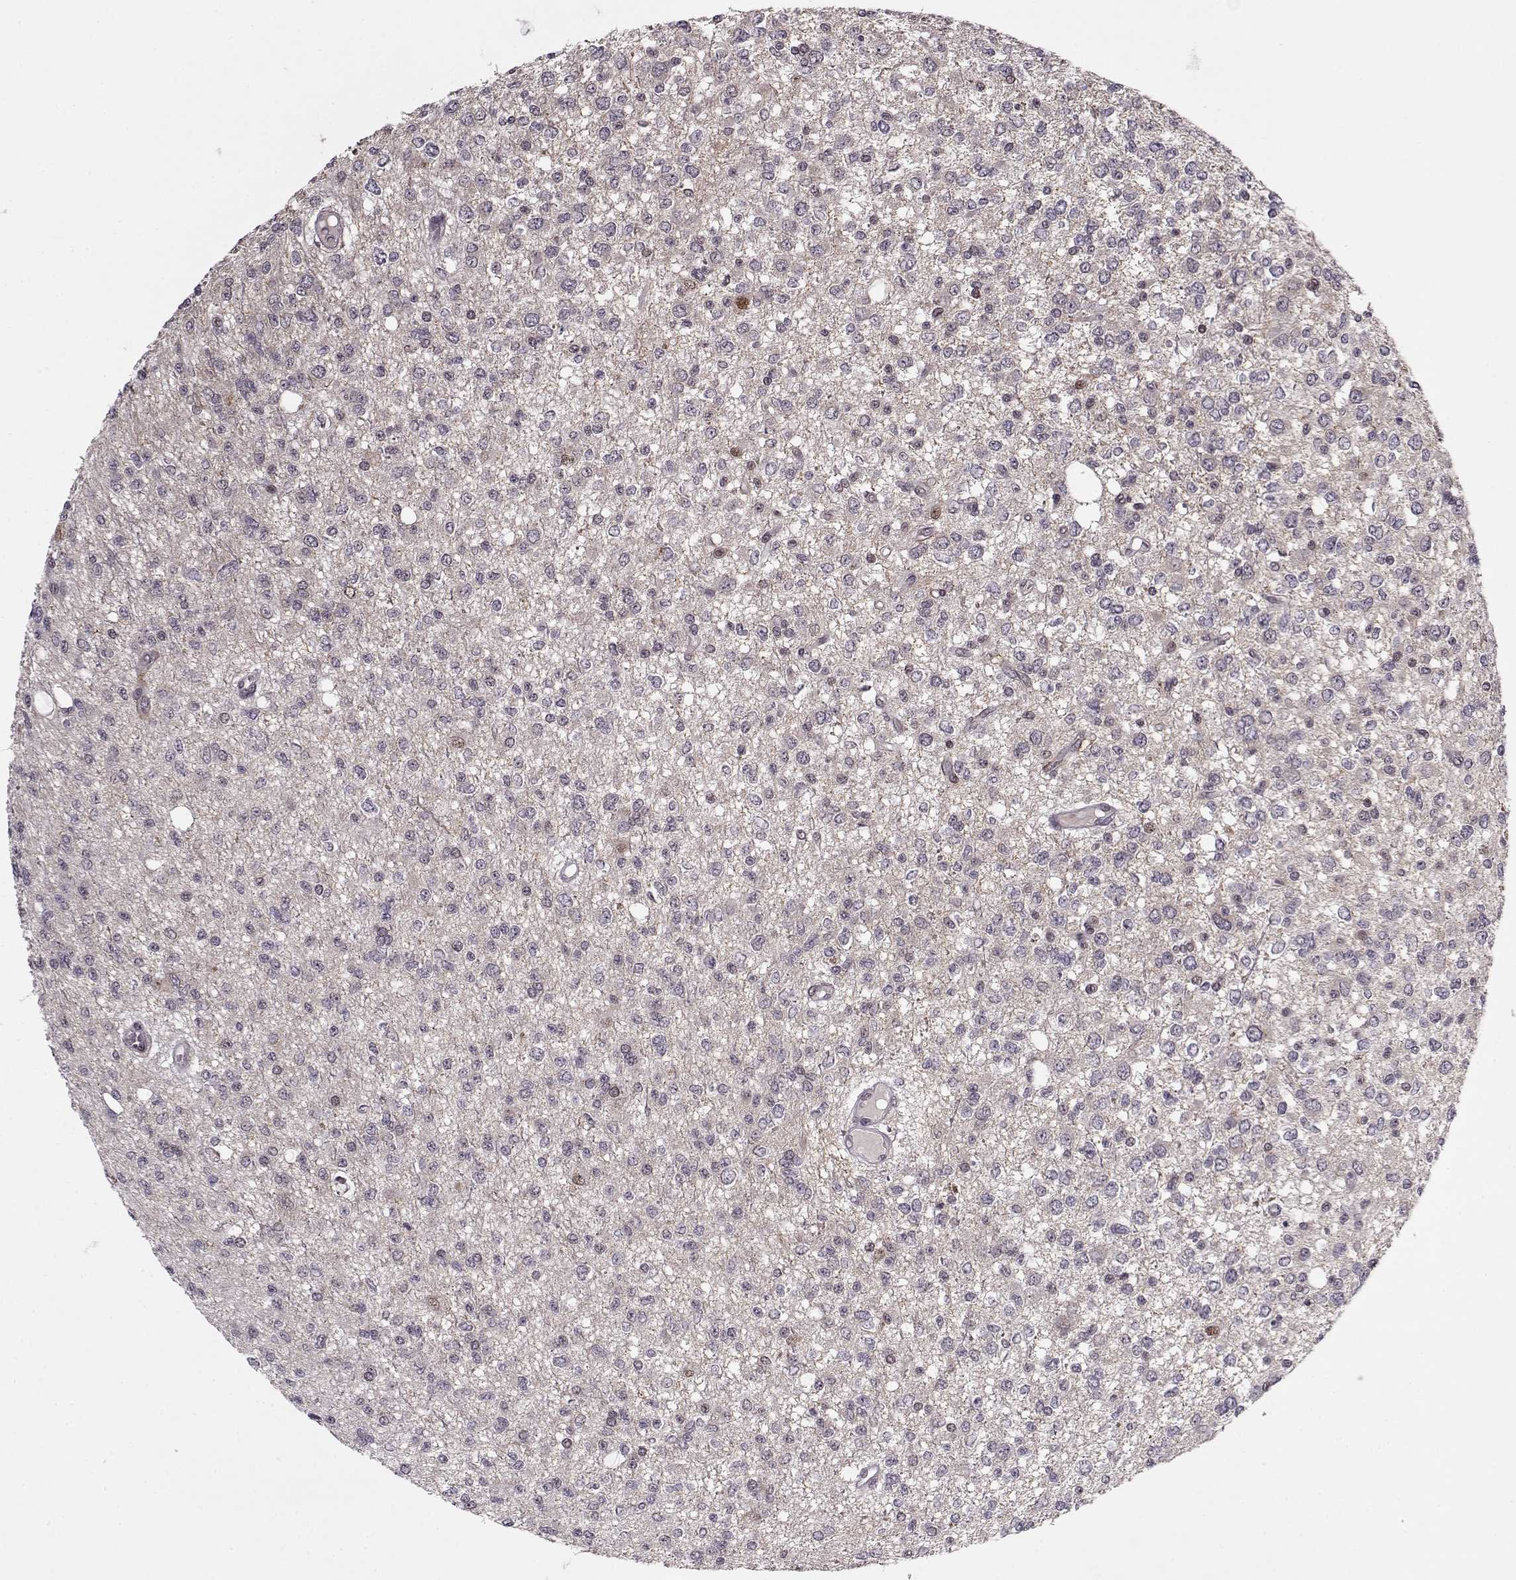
{"staining": {"intensity": "negative", "quantity": "none", "location": "none"}, "tissue": "glioma", "cell_type": "Tumor cells", "image_type": "cancer", "snomed": [{"axis": "morphology", "description": "Glioma, malignant, Low grade"}, {"axis": "topography", "description": "Brain"}], "caption": "DAB immunohistochemical staining of human glioma demonstrates no significant expression in tumor cells.", "gene": "DENND4B", "patient": {"sex": "male", "age": 67}}